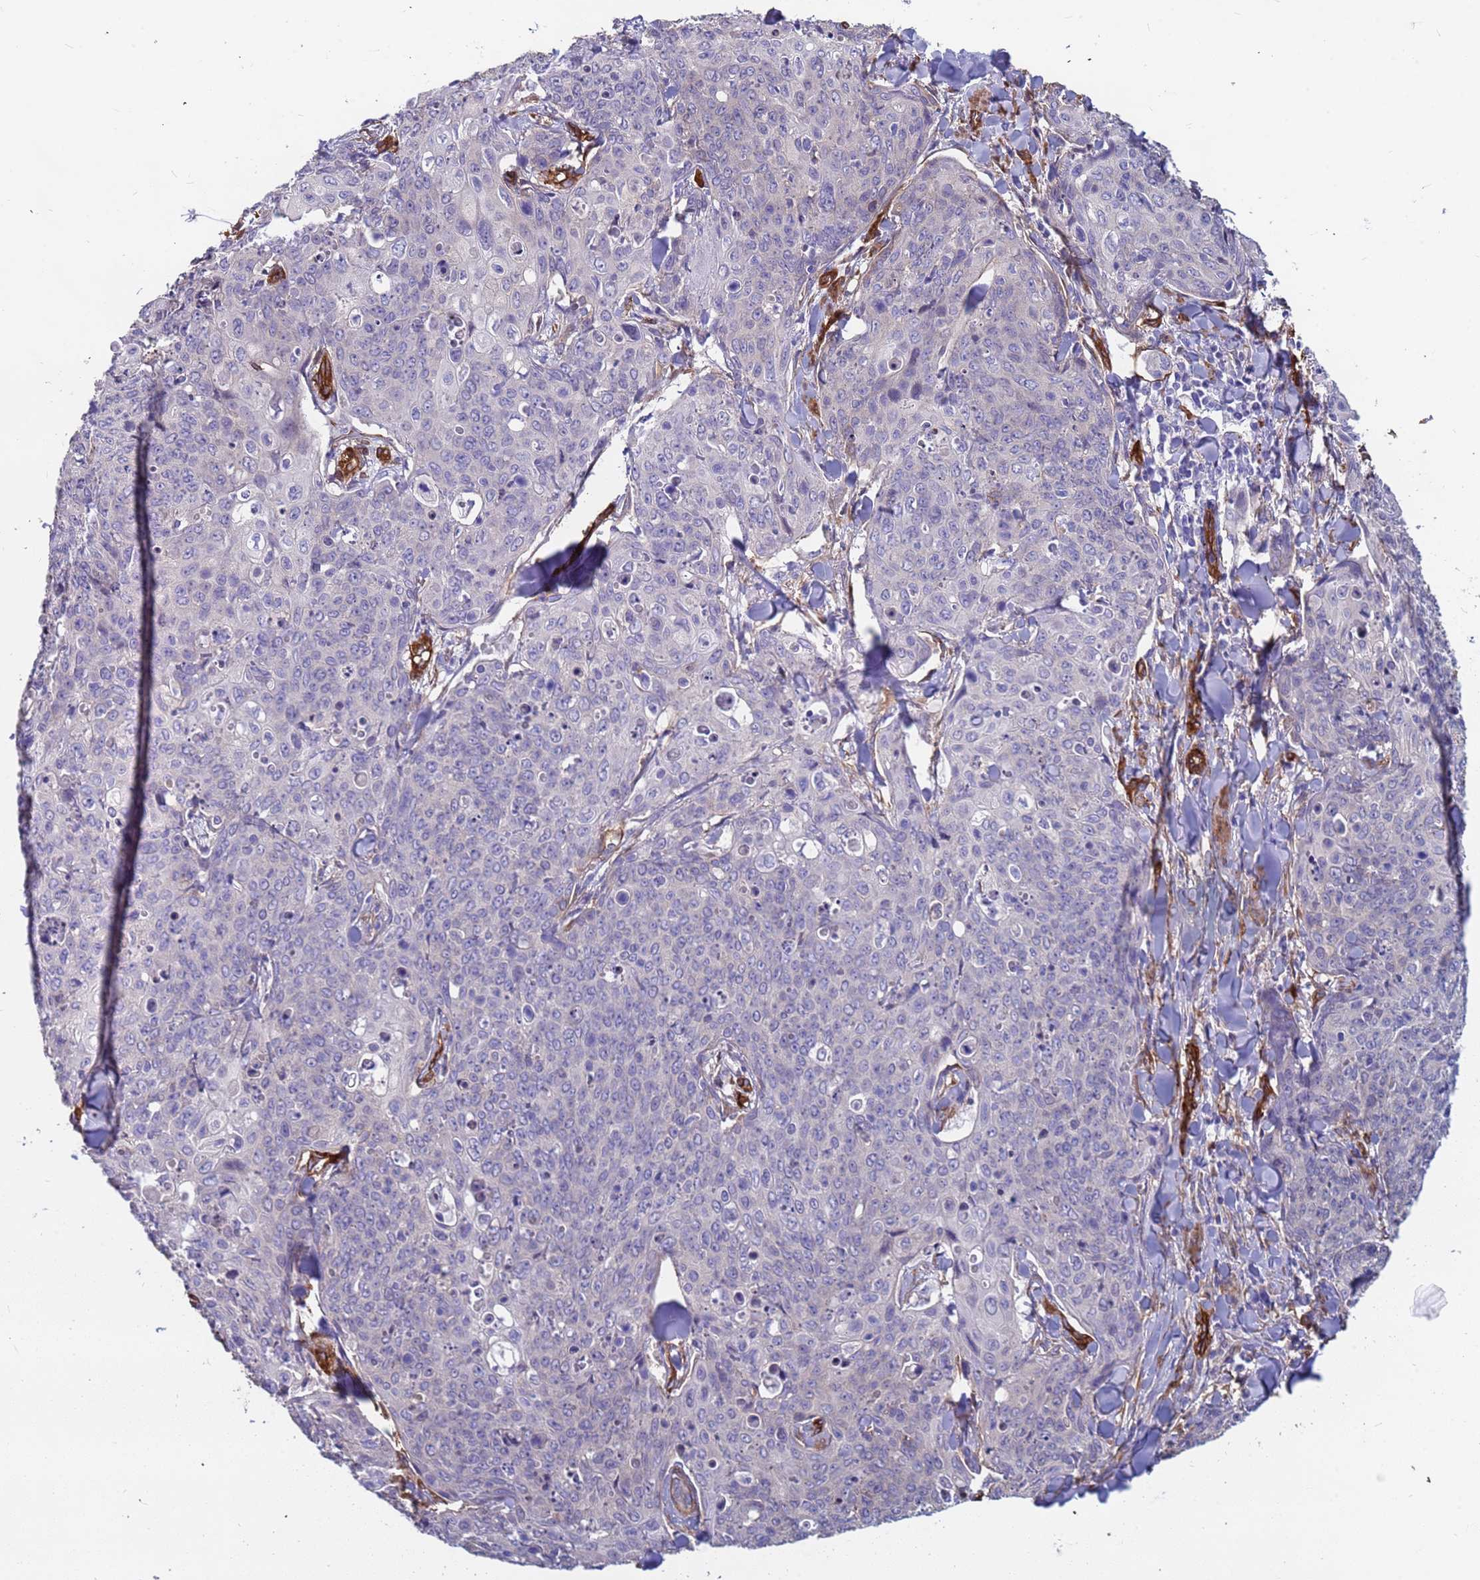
{"staining": {"intensity": "negative", "quantity": "none", "location": "none"}, "tissue": "skin cancer", "cell_type": "Tumor cells", "image_type": "cancer", "snomed": [{"axis": "morphology", "description": "Squamous cell carcinoma, NOS"}, {"axis": "topography", "description": "Skin"}, {"axis": "topography", "description": "Vulva"}], "caption": "There is no significant staining in tumor cells of skin cancer.", "gene": "EHD2", "patient": {"sex": "female", "age": 85}}